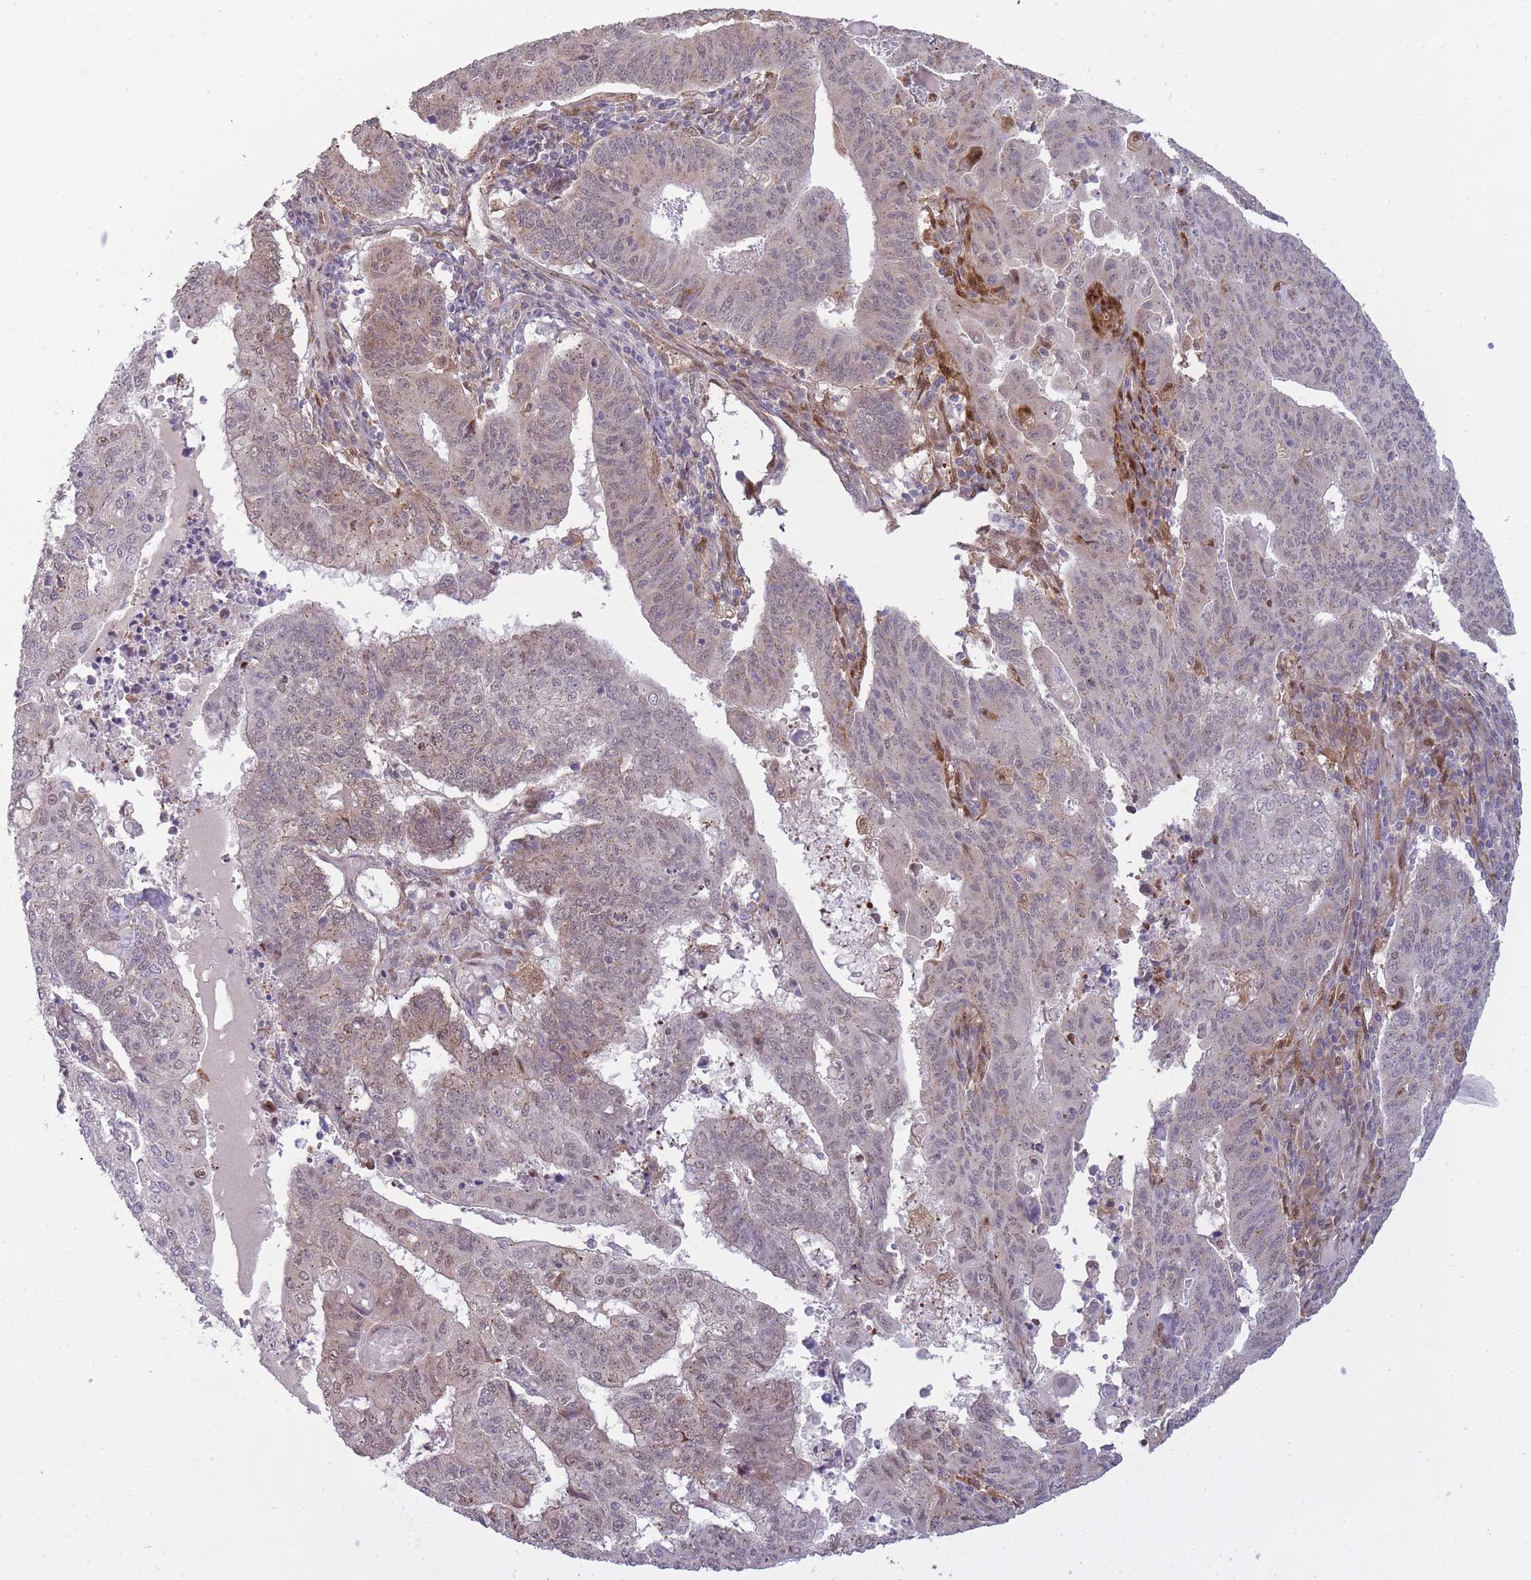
{"staining": {"intensity": "weak", "quantity": "25%-75%", "location": "cytoplasmic/membranous,nuclear"}, "tissue": "endometrial cancer", "cell_type": "Tumor cells", "image_type": "cancer", "snomed": [{"axis": "morphology", "description": "Adenocarcinoma, NOS"}, {"axis": "topography", "description": "Endometrium"}], "caption": "Immunohistochemistry (IHC) (DAB) staining of endometrial cancer (adenocarcinoma) demonstrates weak cytoplasmic/membranous and nuclear protein positivity in about 25%-75% of tumor cells.", "gene": "LGALS9", "patient": {"sex": "female", "age": 59}}